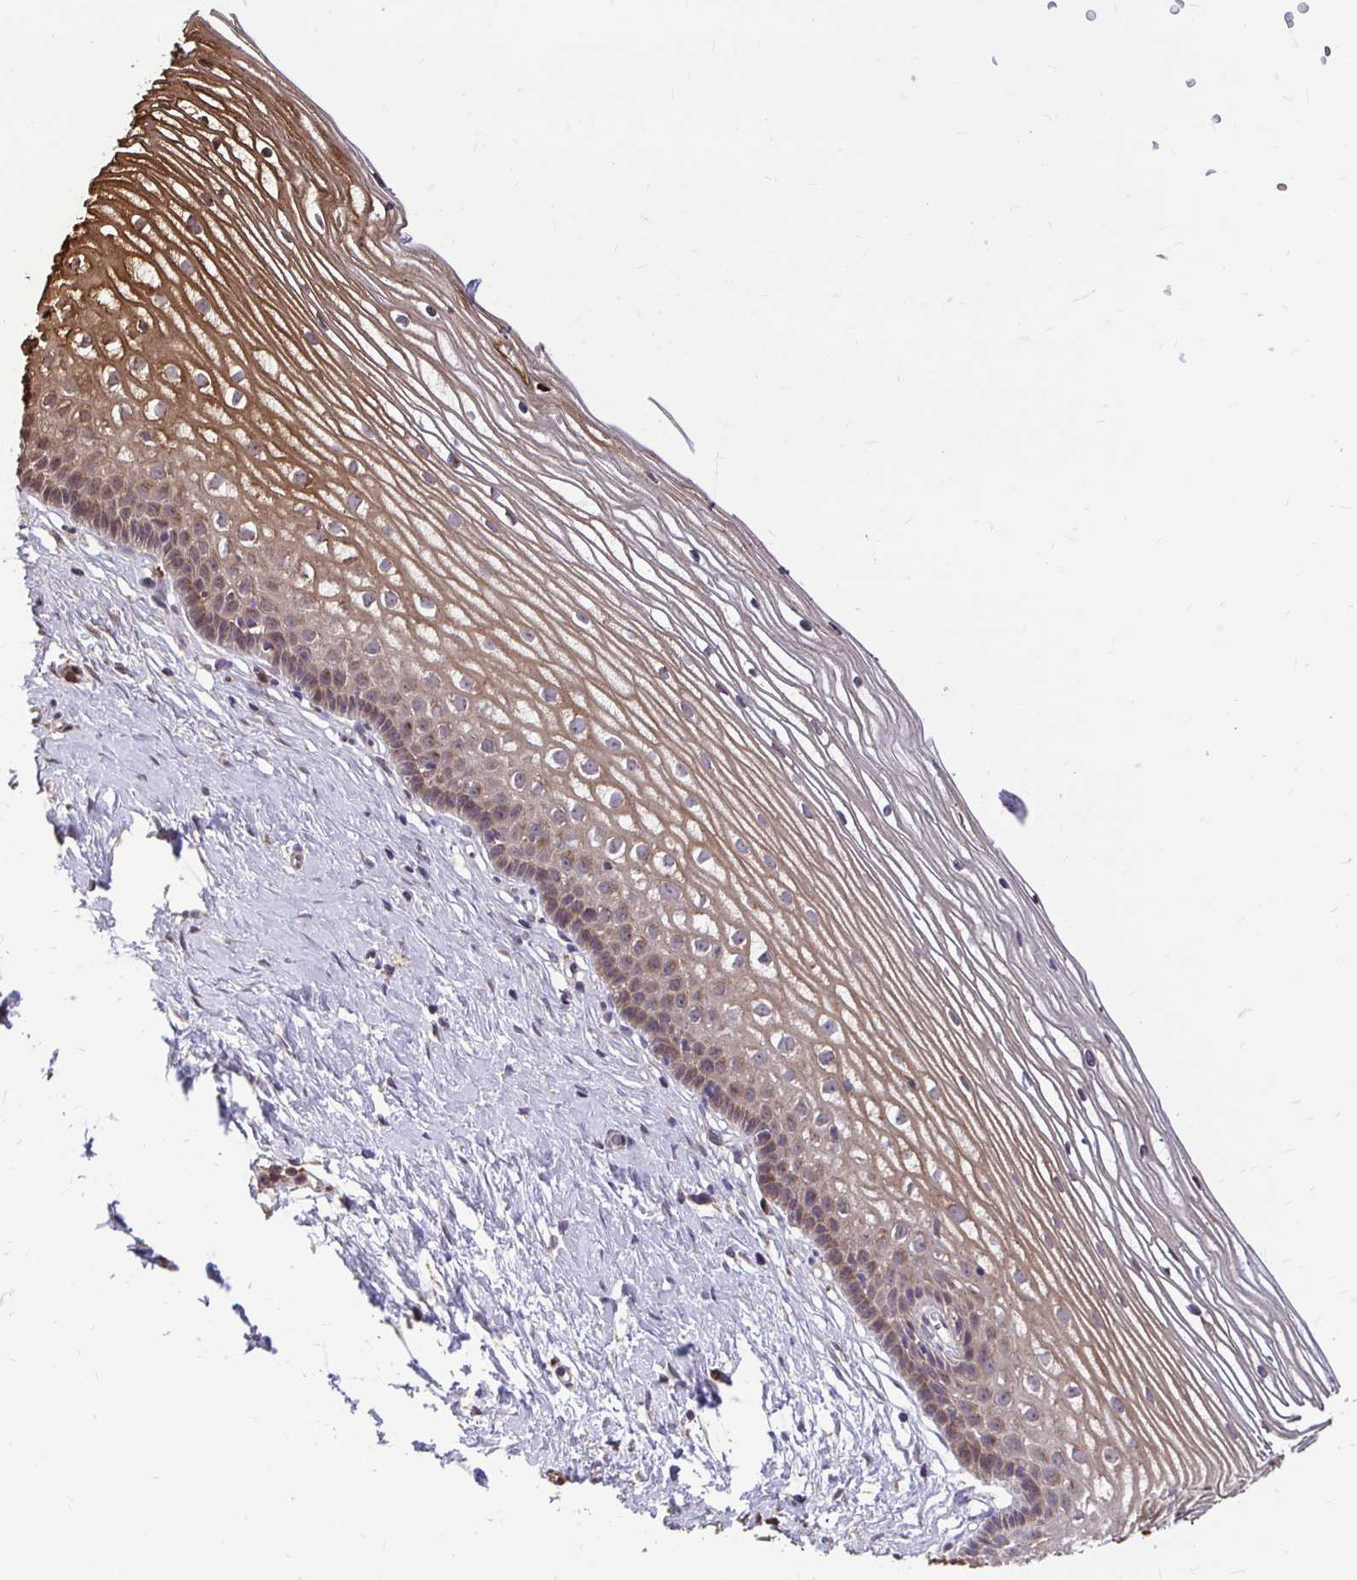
{"staining": {"intensity": "moderate", "quantity": ">75%", "location": "cytoplasmic/membranous"}, "tissue": "cervix", "cell_type": "Glandular cells", "image_type": "normal", "snomed": [{"axis": "morphology", "description": "Normal tissue, NOS"}, {"axis": "topography", "description": "Cervix"}], "caption": "Moderate cytoplasmic/membranous staining is seen in about >75% of glandular cells in benign cervix.", "gene": "VTI1B", "patient": {"sex": "female", "age": 40}}